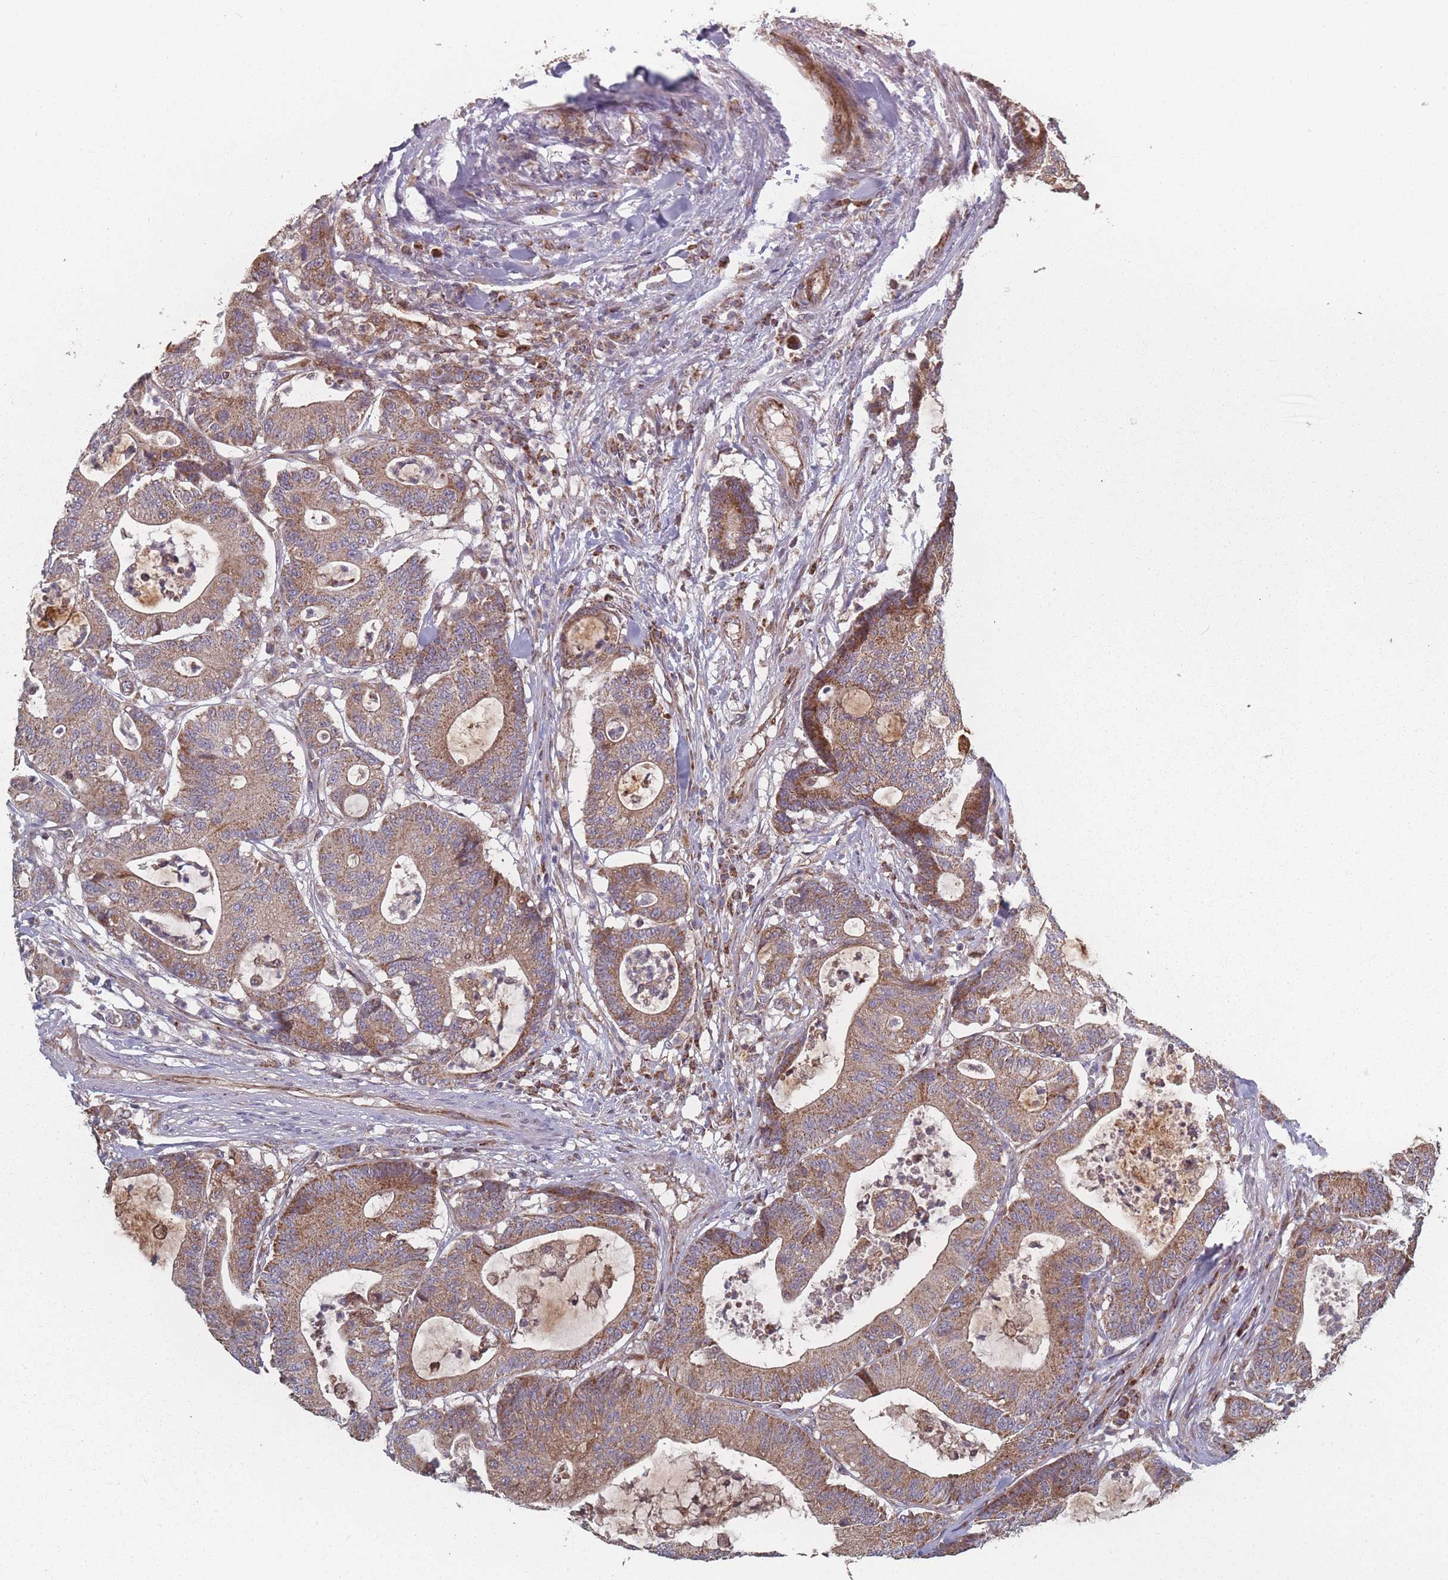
{"staining": {"intensity": "moderate", "quantity": ">75%", "location": "cytoplasmic/membranous"}, "tissue": "colorectal cancer", "cell_type": "Tumor cells", "image_type": "cancer", "snomed": [{"axis": "morphology", "description": "Adenocarcinoma, NOS"}, {"axis": "topography", "description": "Colon"}], "caption": "The immunohistochemical stain shows moderate cytoplasmic/membranous expression in tumor cells of colorectal cancer (adenocarcinoma) tissue.", "gene": "PSMB3", "patient": {"sex": "female", "age": 84}}